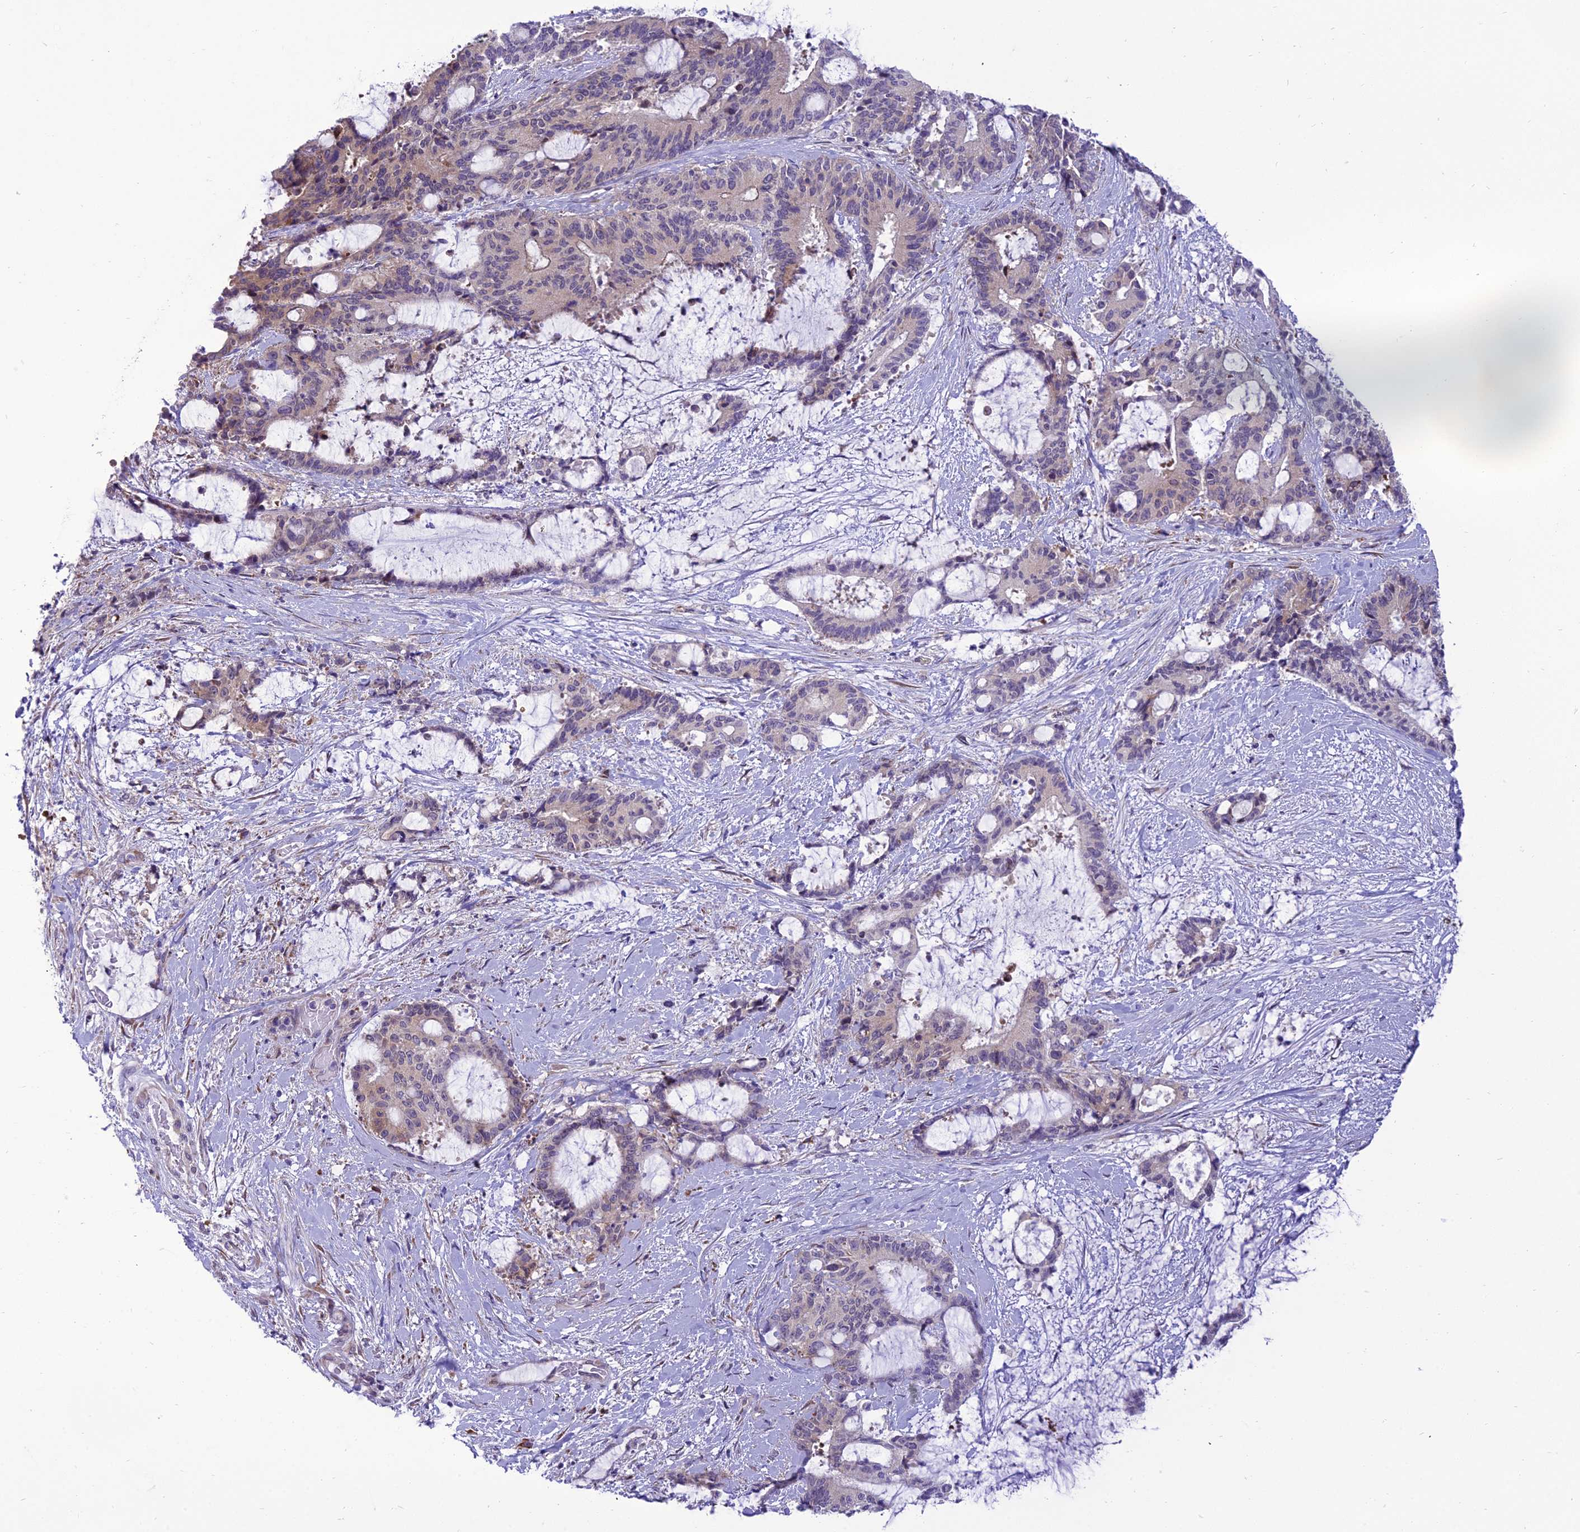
{"staining": {"intensity": "weak", "quantity": "<25%", "location": "cytoplasmic/membranous"}, "tissue": "liver cancer", "cell_type": "Tumor cells", "image_type": "cancer", "snomed": [{"axis": "morphology", "description": "Normal tissue, NOS"}, {"axis": "morphology", "description": "Cholangiocarcinoma"}, {"axis": "topography", "description": "Liver"}, {"axis": "topography", "description": "Peripheral nerve tissue"}], "caption": "A high-resolution image shows immunohistochemistry (IHC) staining of liver cholangiocarcinoma, which shows no significant staining in tumor cells. (IHC, brightfield microscopy, high magnification).", "gene": "NEURL2", "patient": {"sex": "female", "age": 73}}